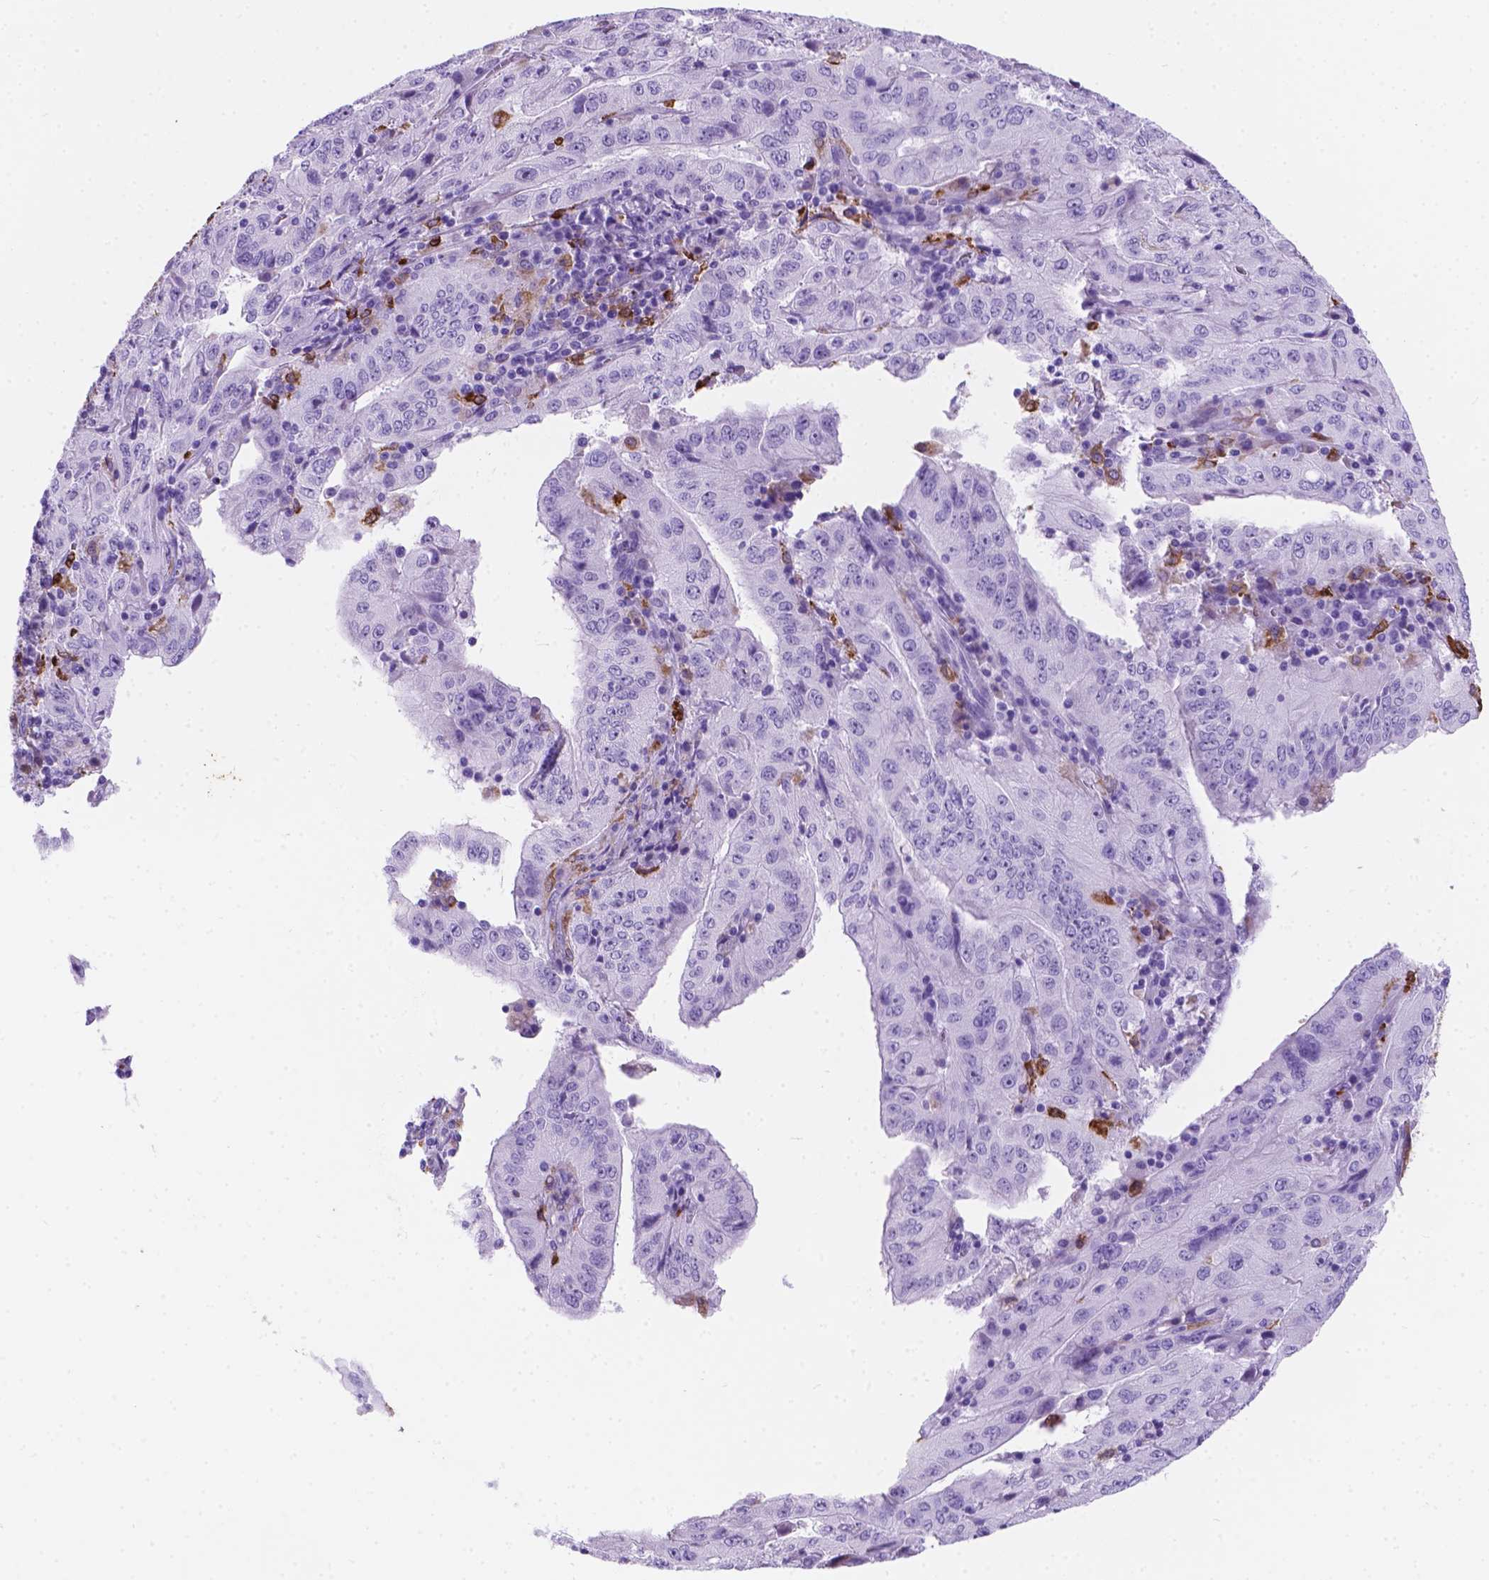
{"staining": {"intensity": "negative", "quantity": "none", "location": "none"}, "tissue": "pancreatic cancer", "cell_type": "Tumor cells", "image_type": "cancer", "snomed": [{"axis": "morphology", "description": "Adenocarcinoma, NOS"}, {"axis": "topography", "description": "Pancreas"}], "caption": "There is no significant positivity in tumor cells of pancreatic cancer.", "gene": "MACF1", "patient": {"sex": "male", "age": 63}}